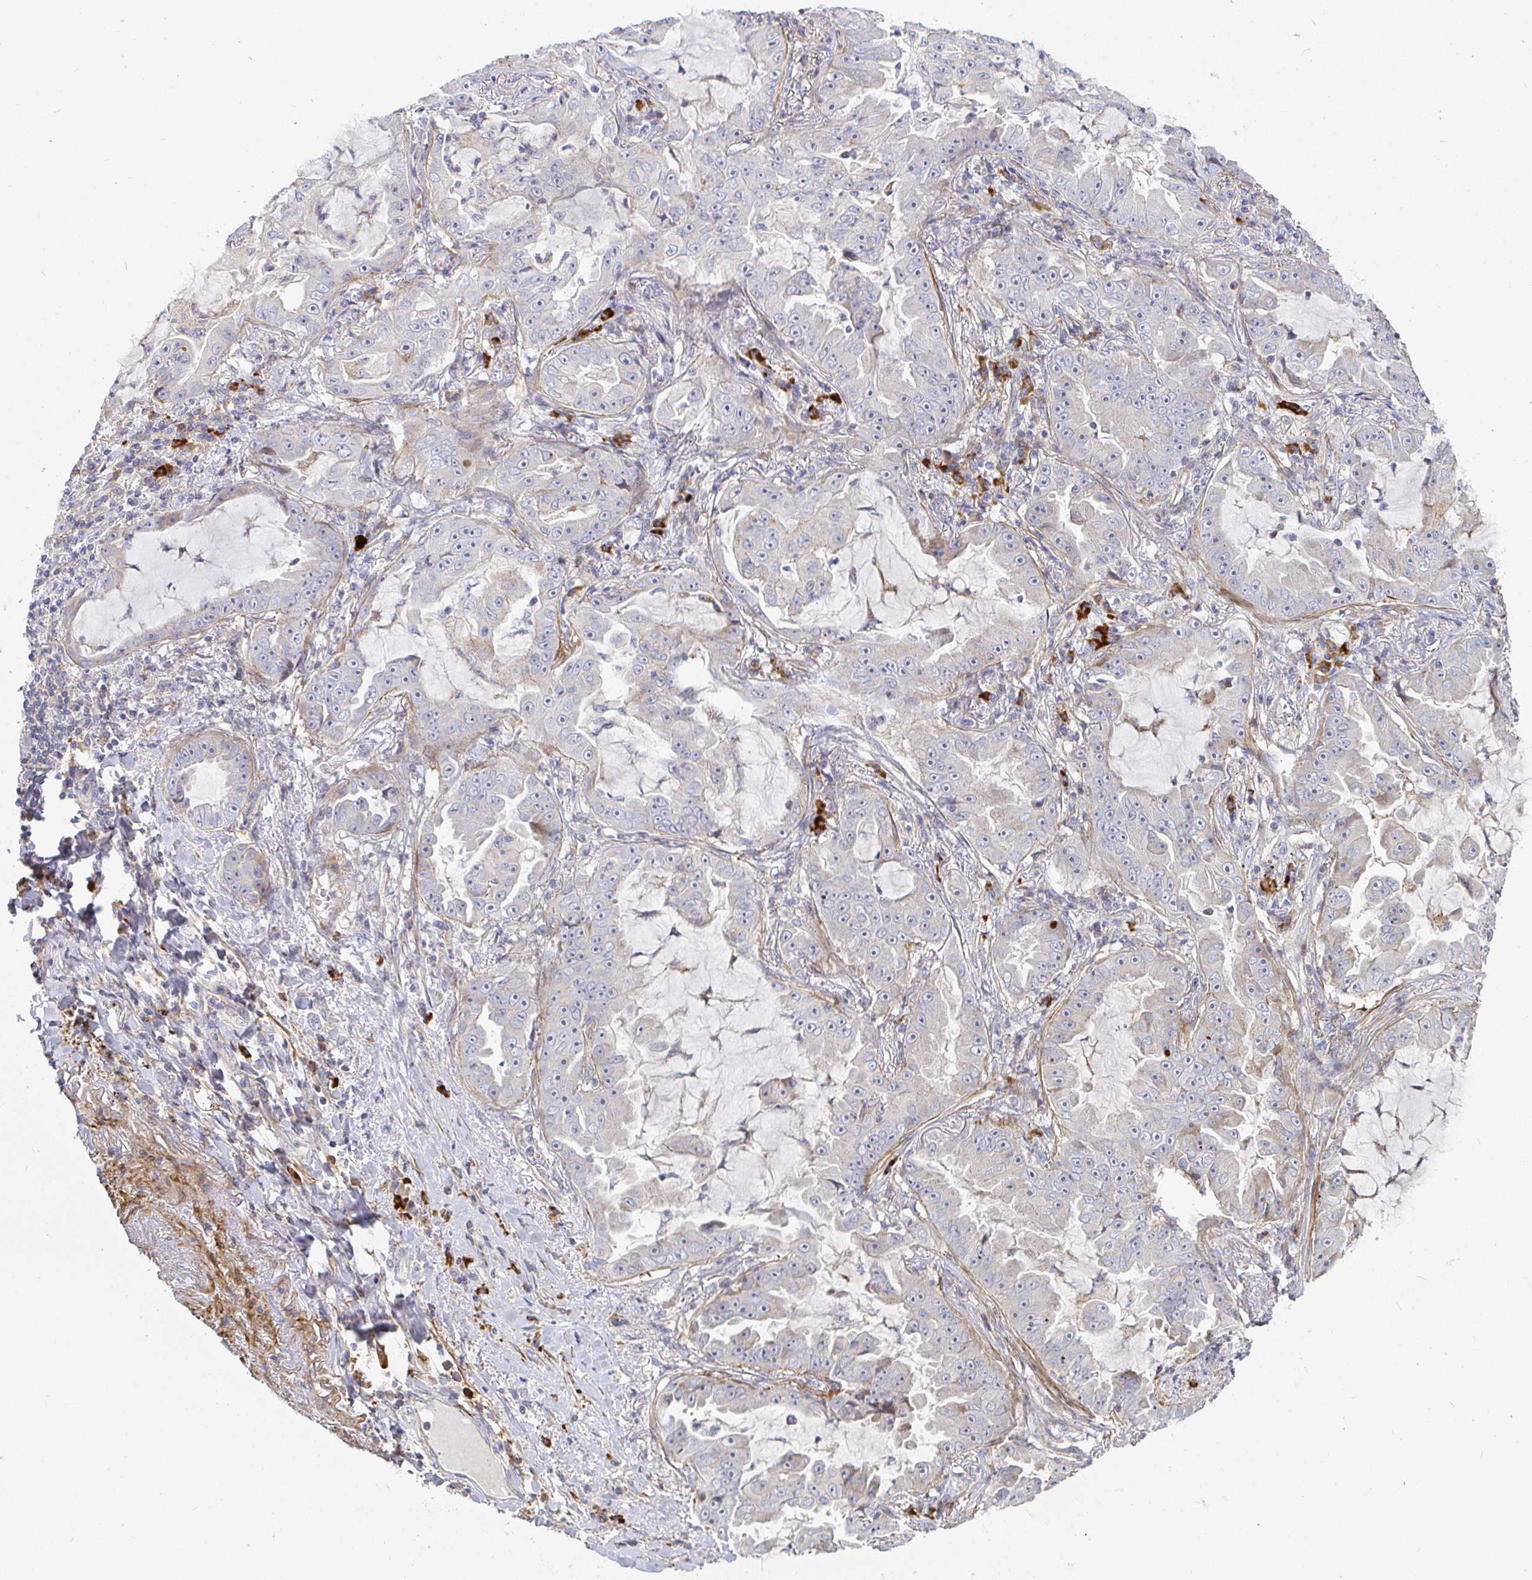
{"staining": {"intensity": "negative", "quantity": "none", "location": "none"}, "tissue": "lung cancer", "cell_type": "Tumor cells", "image_type": "cancer", "snomed": [{"axis": "morphology", "description": "Adenocarcinoma, NOS"}, {"axis": "topography", "description": "Lung"}], "caption": "Lung cancer was stained to show a protein in brown. There is no significant positivity in tumor cells. Nuclei are stained in blue.", "gene": "SSH2", "patient": {"sex": "female", "age": 52}}